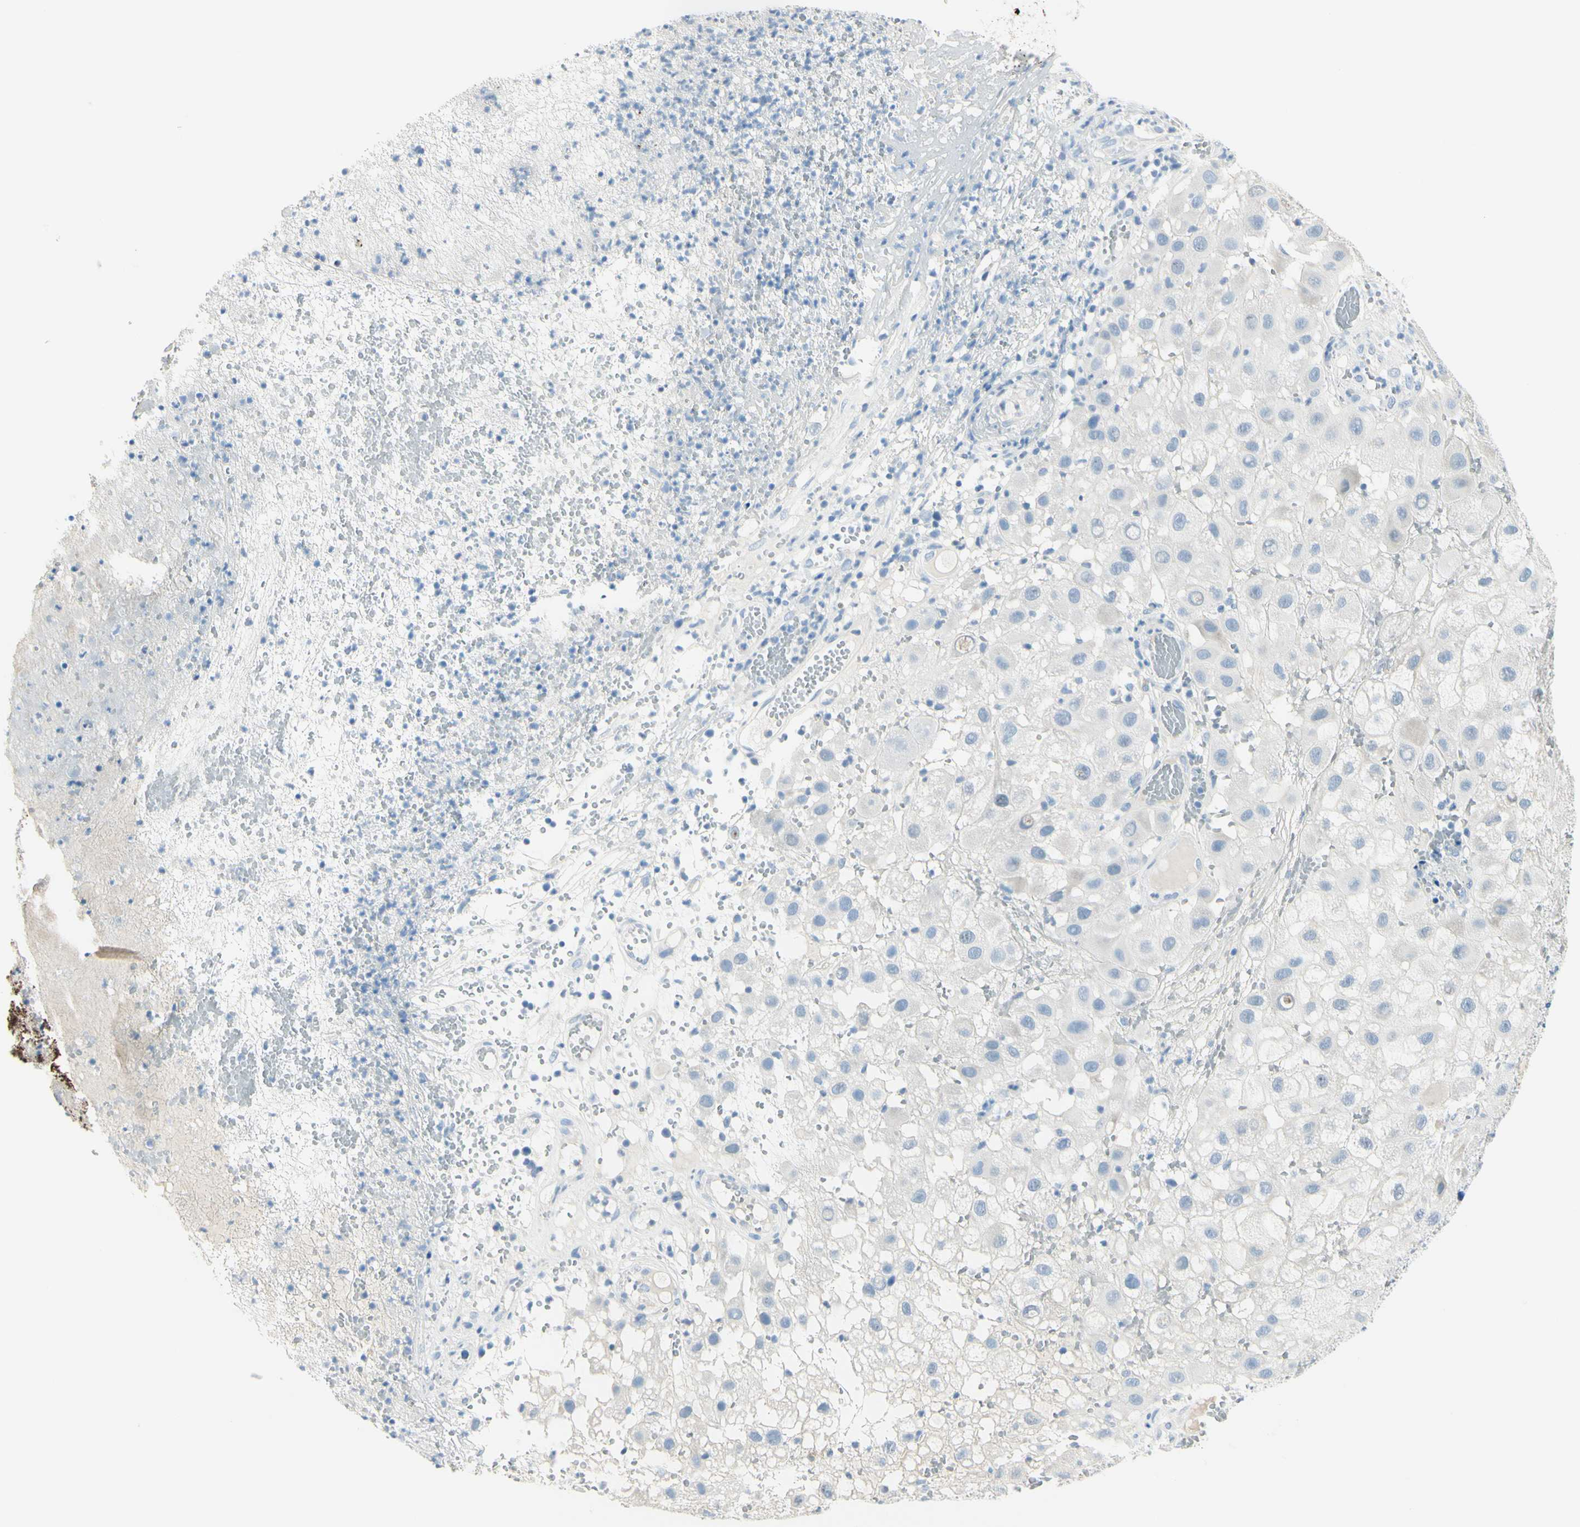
{"staining": {"intensity": "negative", "quantity": "none", "location": "none"}, "tissue": "melanoma", "cell_type": "Tumor cells", "image_type": "cancer", "snomed": [{"axis": "morphology", "description": "Malignant melanoma, NOS"}, {"axis": "topography", "description": "Skin"}], "caption": "The immunohistochemistry (IHC) histopathology image has no significant positivity in tumor cells of melanoma tissue.", "gene": "DLG4", "patient": {"sex": "female", "age": 81}}